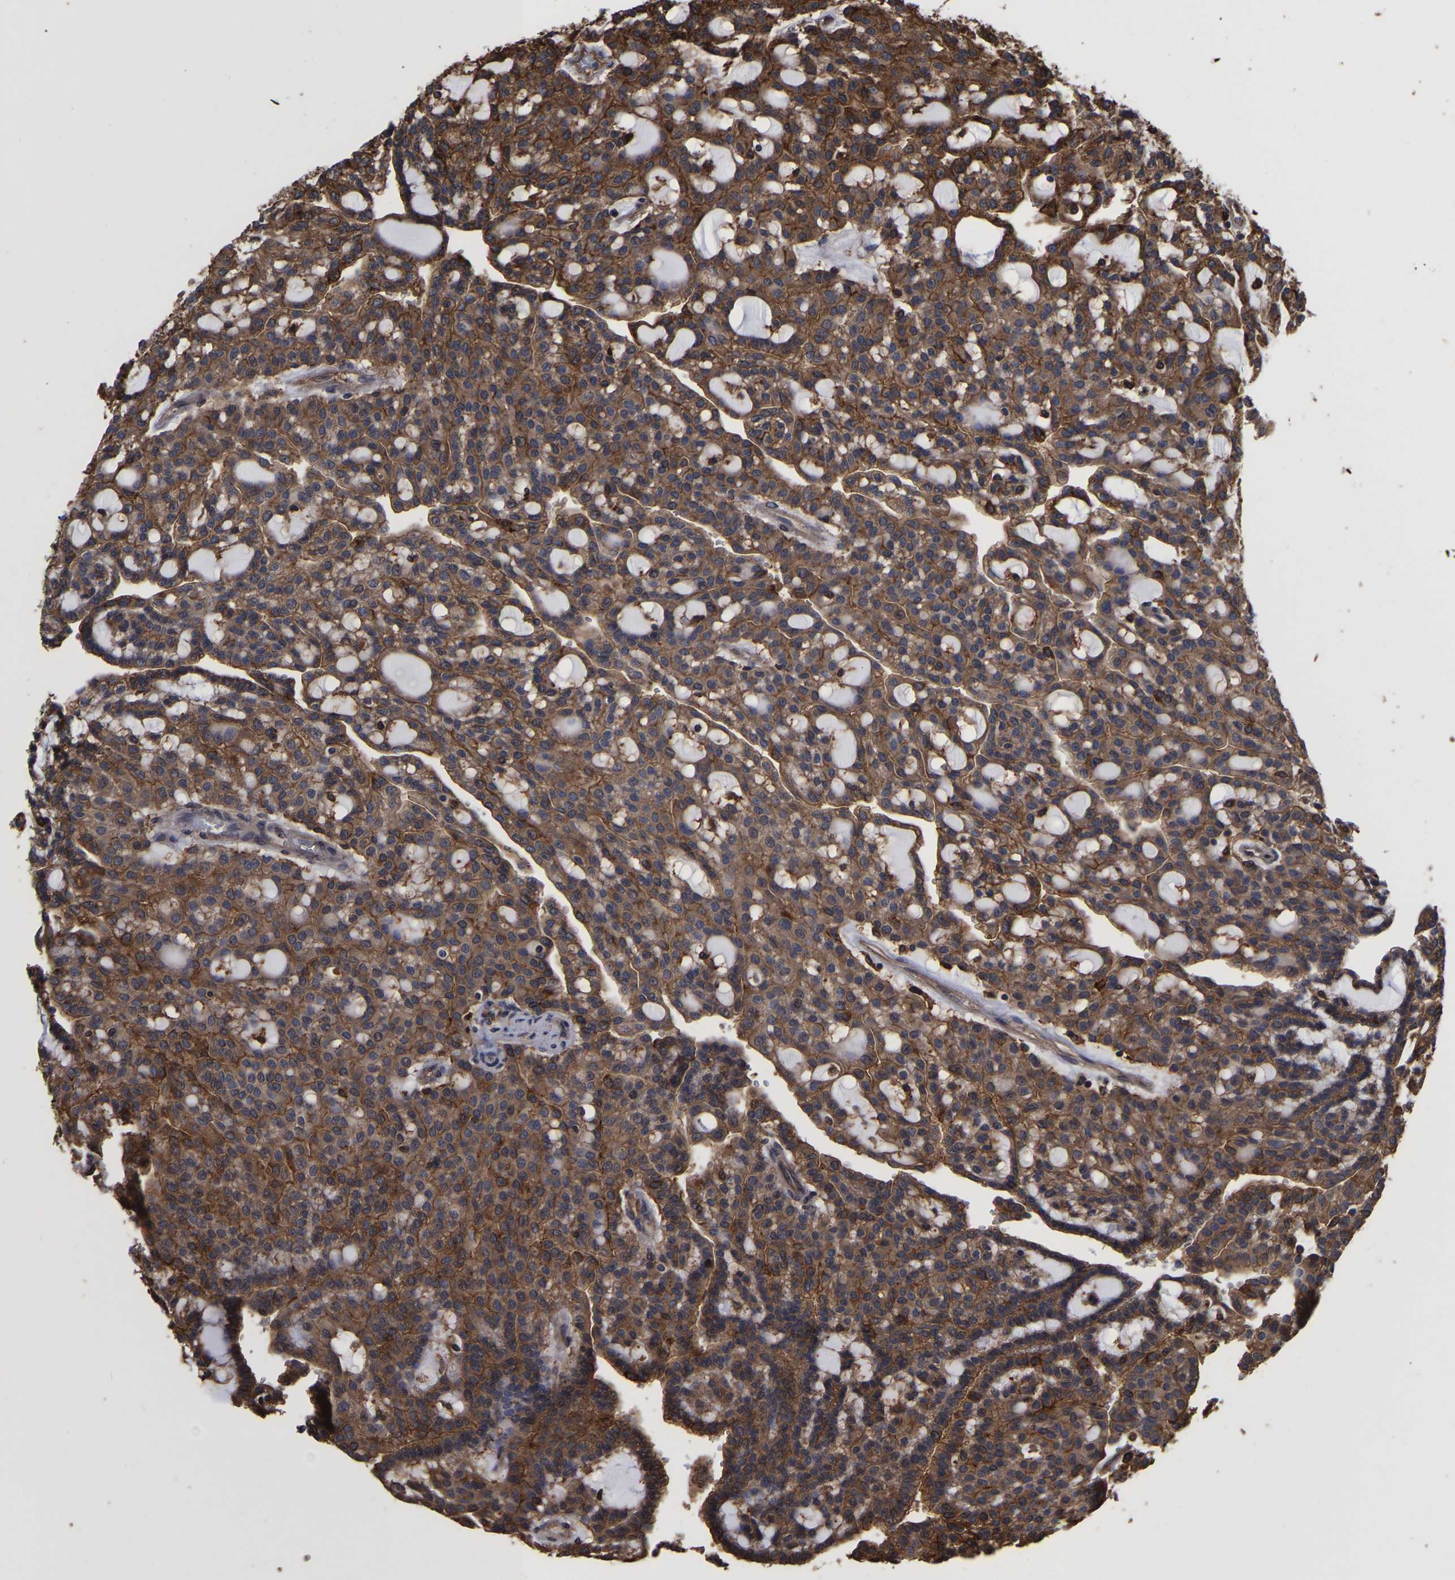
{"staining": {"intensity": "strong", "quantity": ">75%", "location": "cytoplasmic/membranous"}, "tissue": "renal cancer", "cell_type": "Tumor cells", "image_type": "cancer", "snomed": [{"axis": "morphology", "description": "Adenocarcinoma, NOS"}, {"axis": "topography", "description": "Kidney"}], "caption": "This photomicrograph displays immunohistochemistry staining of renal cancer, with high strong cytoplasmic/membranous expression in about >75% of tumor cells.", "gene": "LIF", "patient": {"sex": "male", "age": 63}}